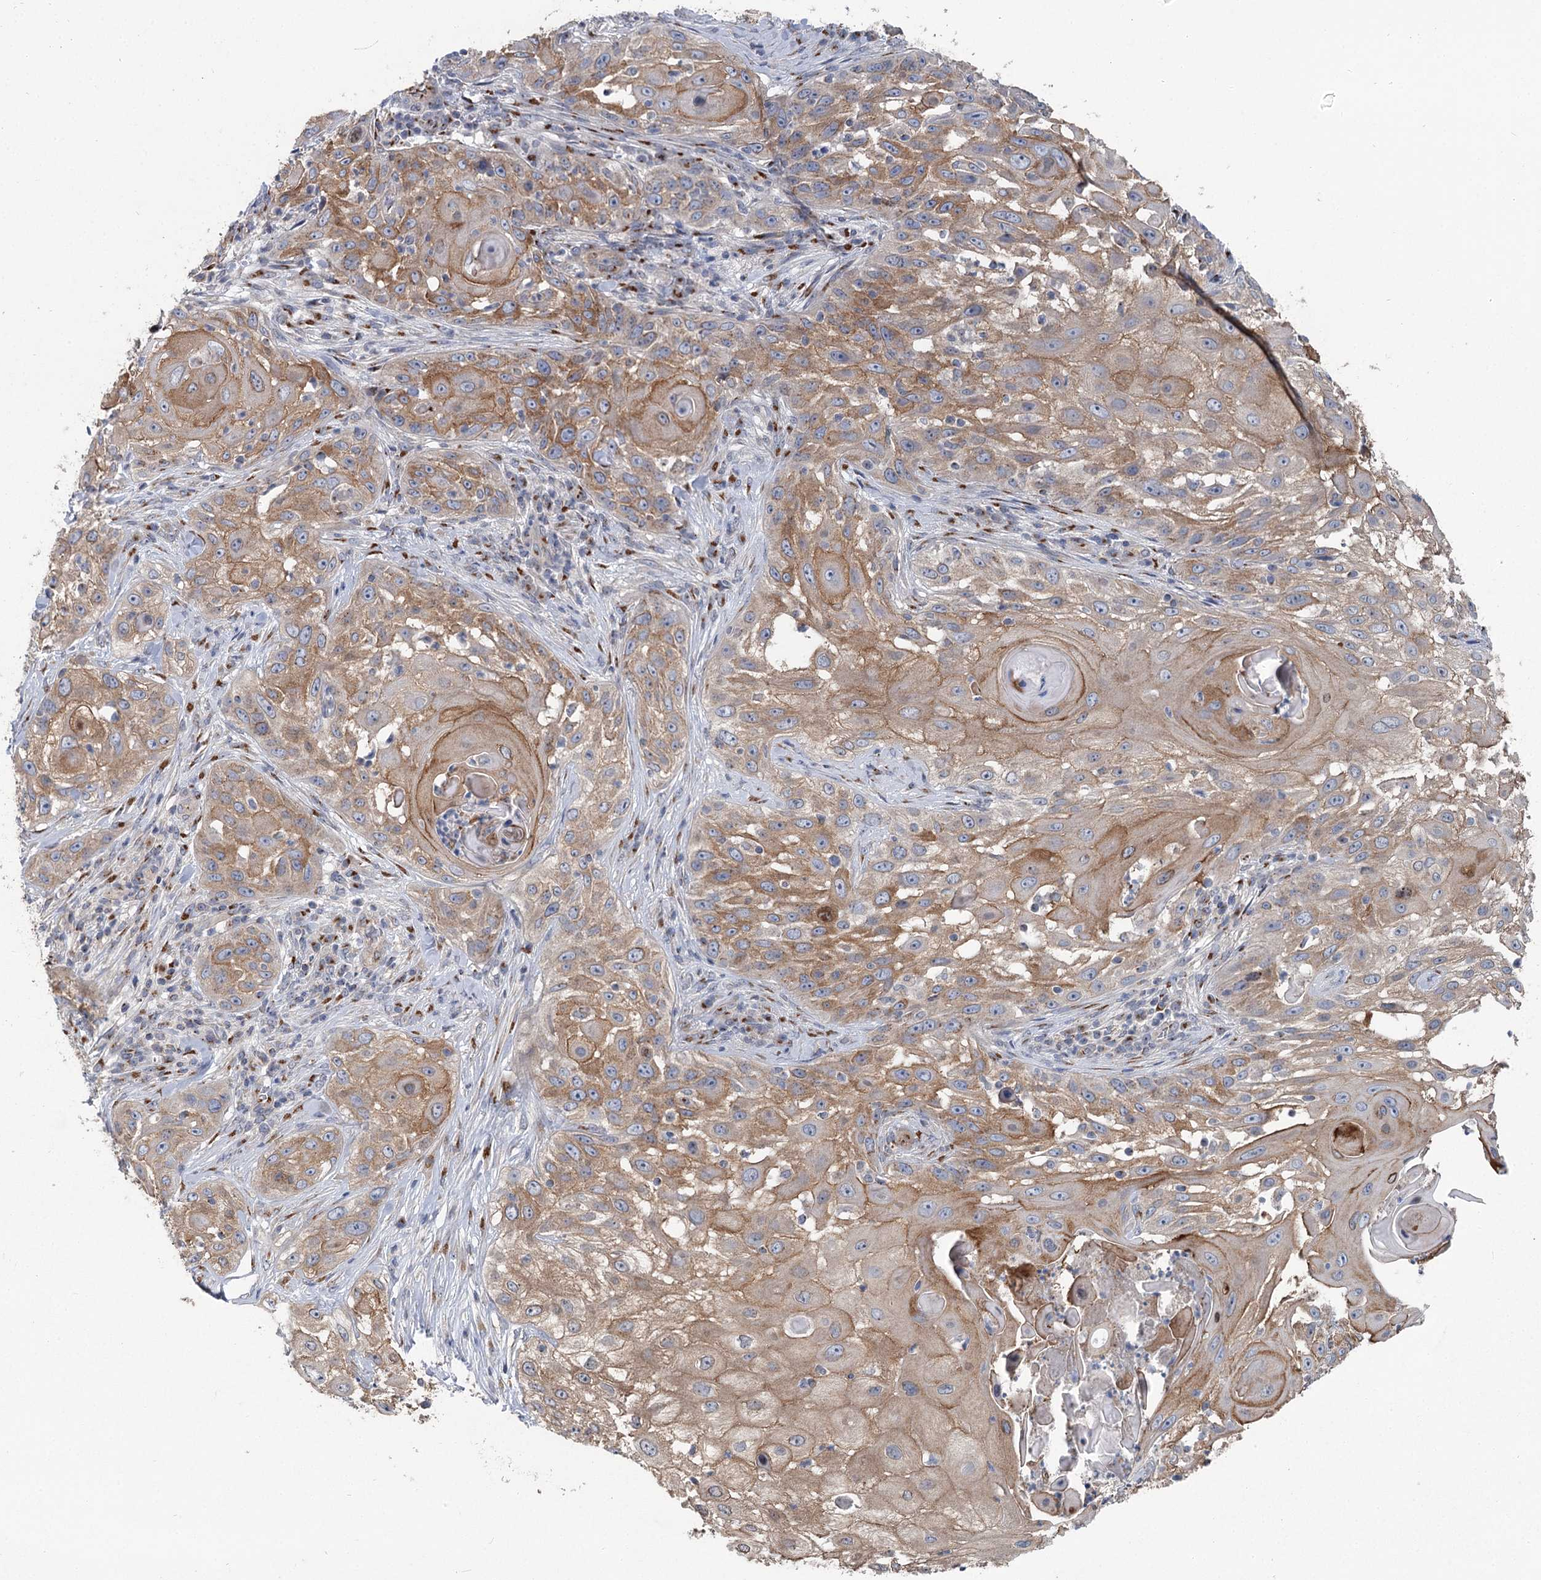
{"staining": {"intensity": "moderate", "quantity": ">75%", "location": "cytoplasmic/membranous"}, "tissue": "skin cancer", "cell_type": "Tumor cells", "image_type": "cancer", "snomed": [{"axis": "morphology", "description": "Squamous cell carcinoma, NOS"}, {"axis": "topography", "description": "Skin"}], "caption": "IHC of skin cancer reveals medium levels of moderate cytoplasmic/membranous staining in about >75% of tumor cells.", "gene": "ITIH5", "patient": {"sex": "female", "age": 44}}